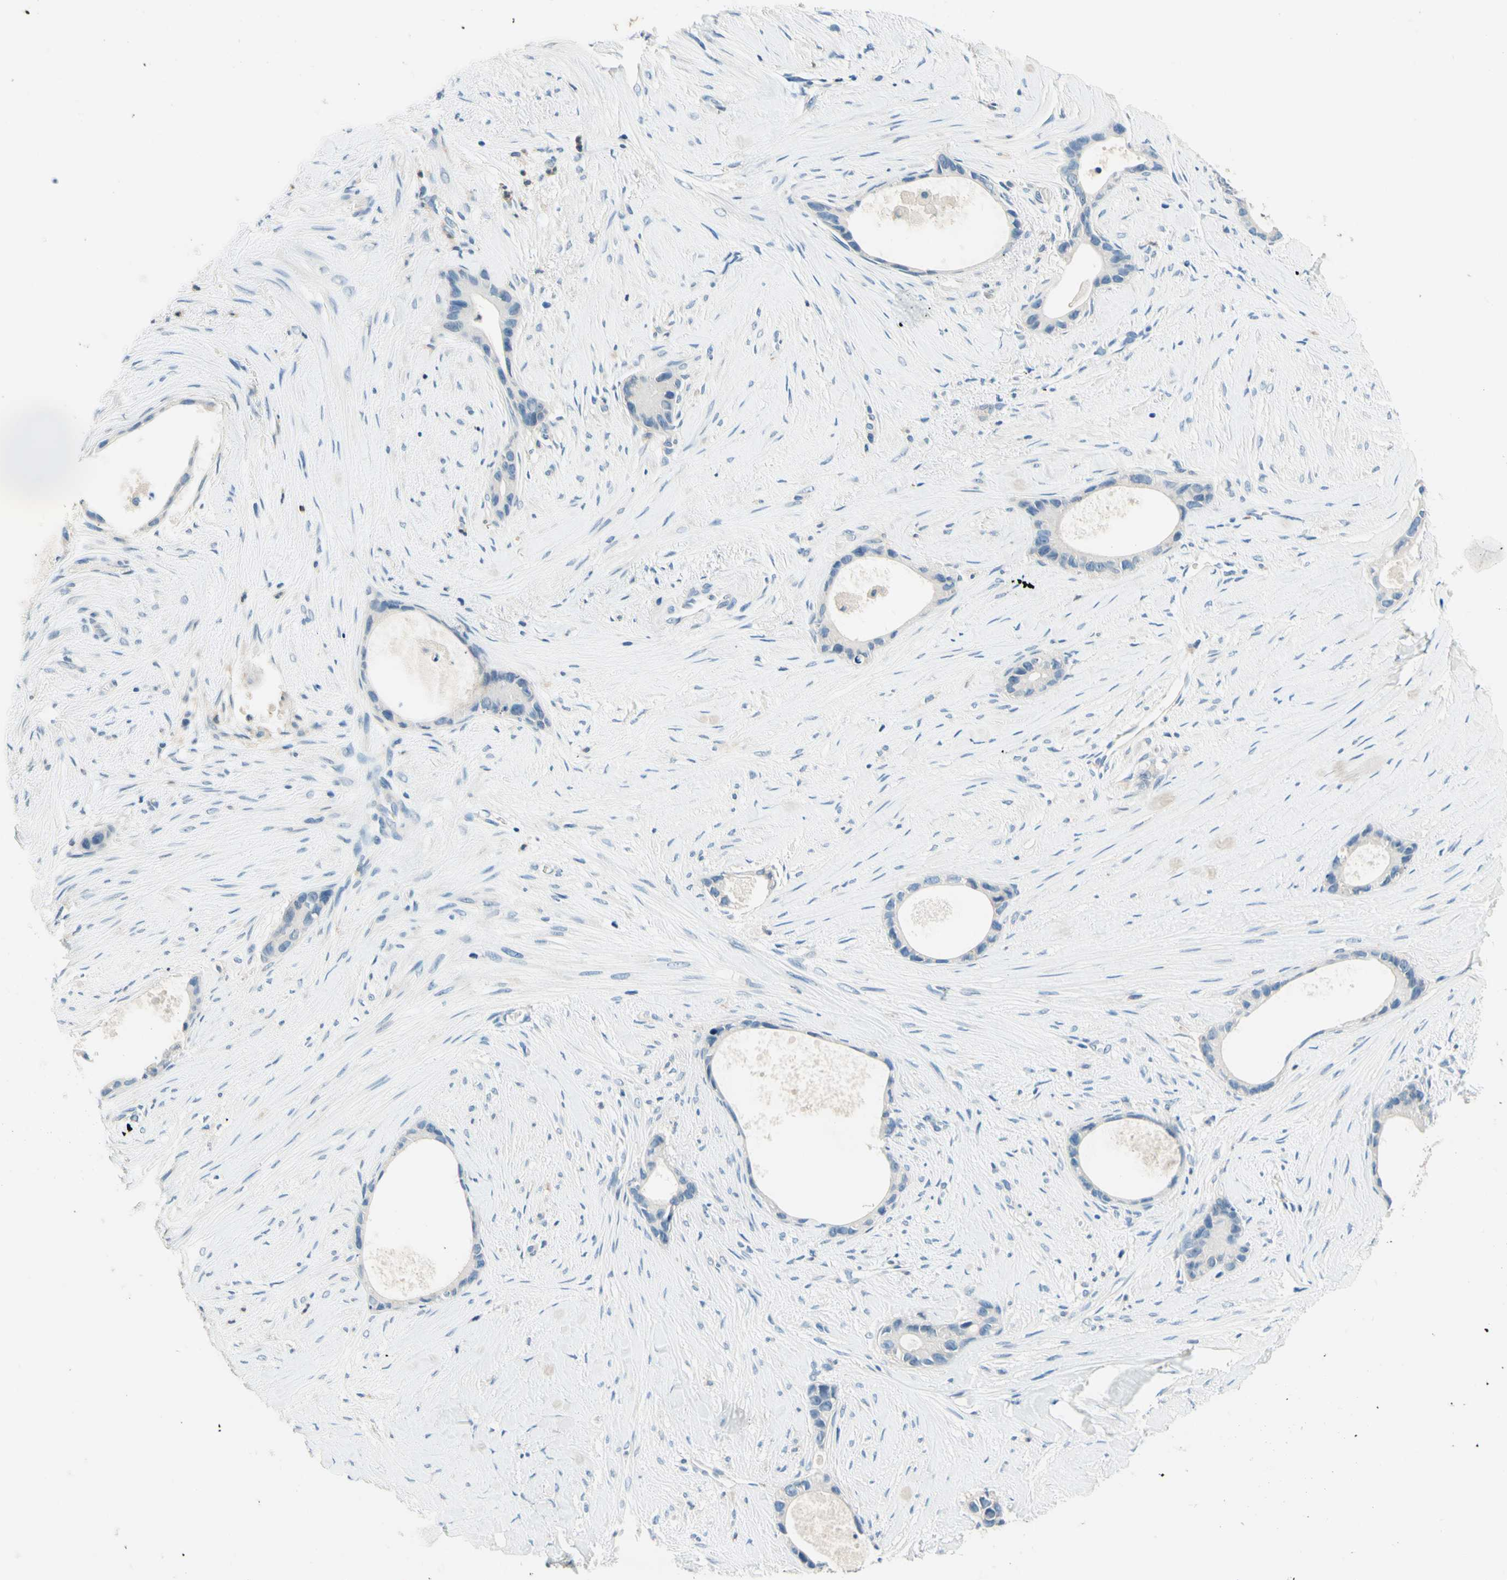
{"staining": {"intensity": "negative", "quantity": "none", "location": "none"}, "tissue": "liver cancer", "cell_type": "Tumor cells", "image_type": "cancer", "snomed": [{"axis": "morphology", "description": "Cholangiocarcinoma"}, {"axis": "topography", "description": "Liver"}], "caption": "Tumor cells are negative for brown protein staining in liver cholangiocarcinoma.", "gene": "SIGLEC9", "patient": {"sex": "female", "age": 55}}